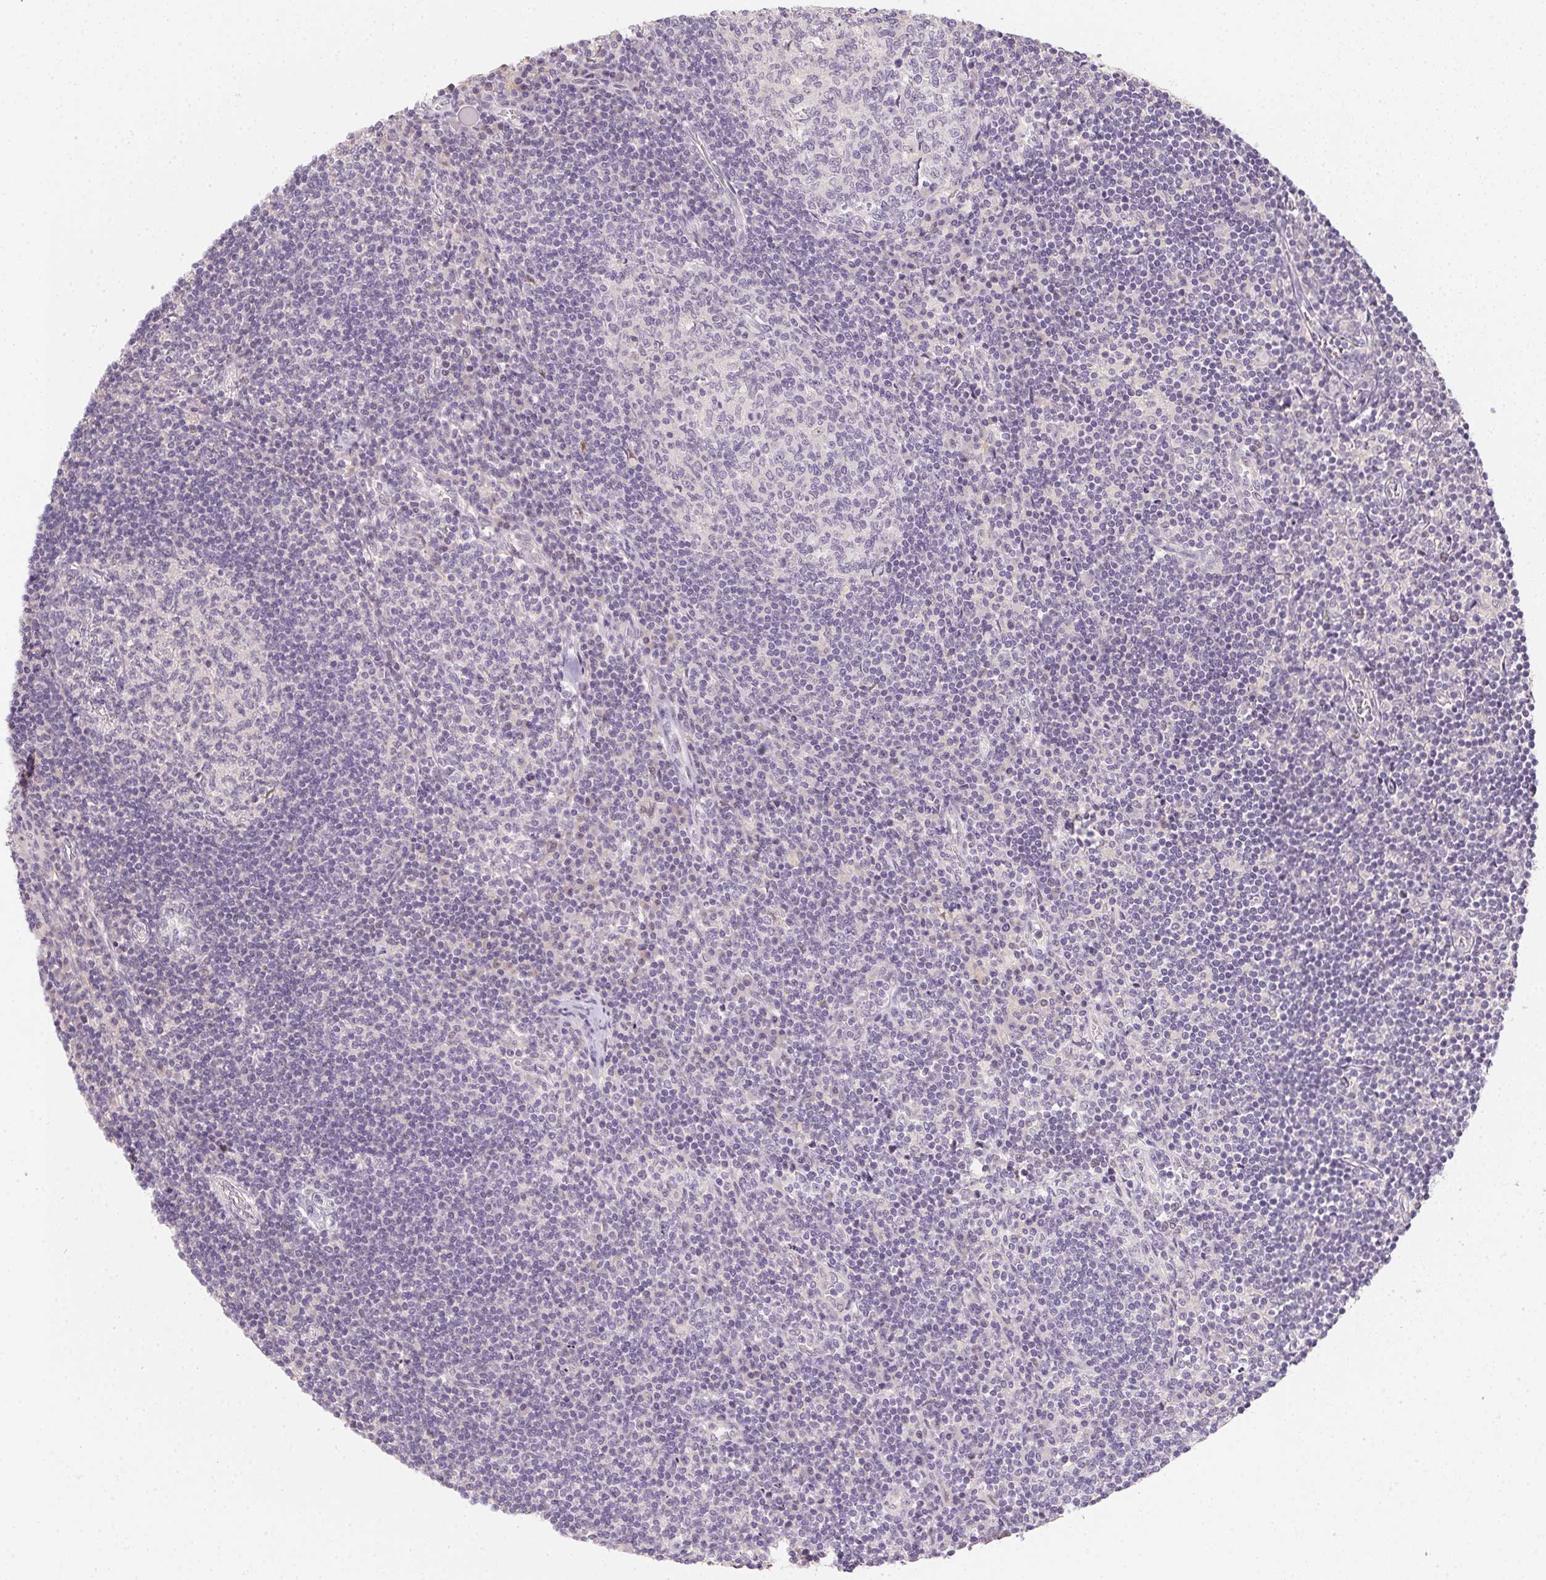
{"staining": {"intensity": "negative", "quantity": "none", "location": "none"}, "tissue": "lymph node", "cell_type": "Germinal center cells", "image_type": "normal", "snomed": [{"axis": "morphology", "description": "Normal tissue, NOS"}, {"axis": "topography", "description": "Lymph node"}], "caption": "This is a micrograph of IHC staining of normal lymph node, which shows no positivity in germinal center cells. (DAB (3,3'-diaminobenzidine) immunohistochemistry (IHC) with hematoxylin counter stain).", "gene": "ZBBX", "patient": {"sex": "male", "age": 67}}